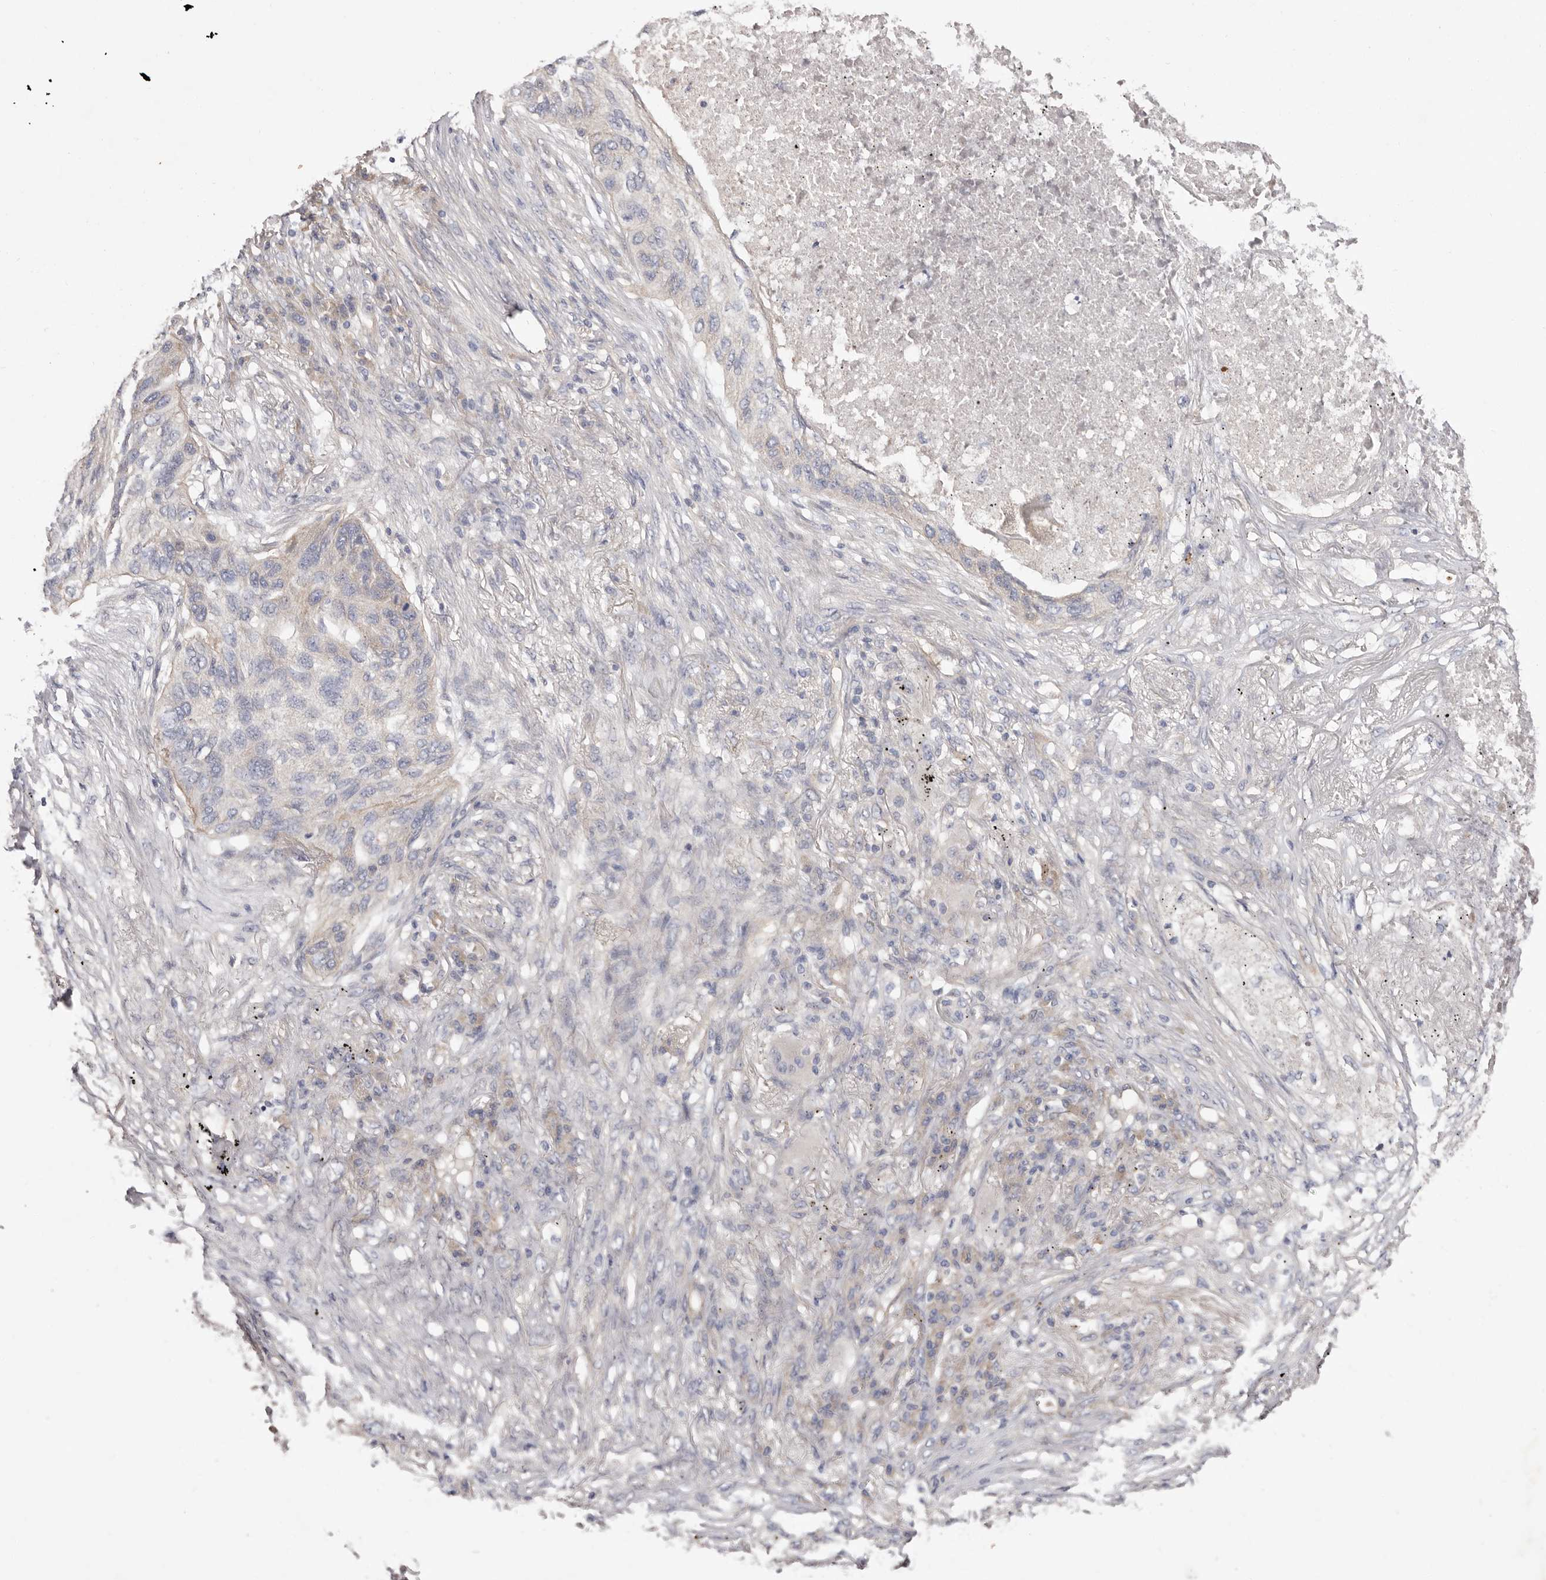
{"staining": {"intensity": "negative", "quantity": "none", "location": "none"}, "tissue": "lung cancer", "cell_type": "Tumor cells", "image_type": "cancer", "snomed": [{"axis": "morphology", "description": "Squamous cell carcinoma, NOS"}, {"axis": "topography", "description": "Lung"}], "caption": "Lung cancer stained for a protein using immunohistochemistry reveals no positivity tumor cells.", "gene": "FAM167B", "patient": {"sex": "female", "age": 63}}